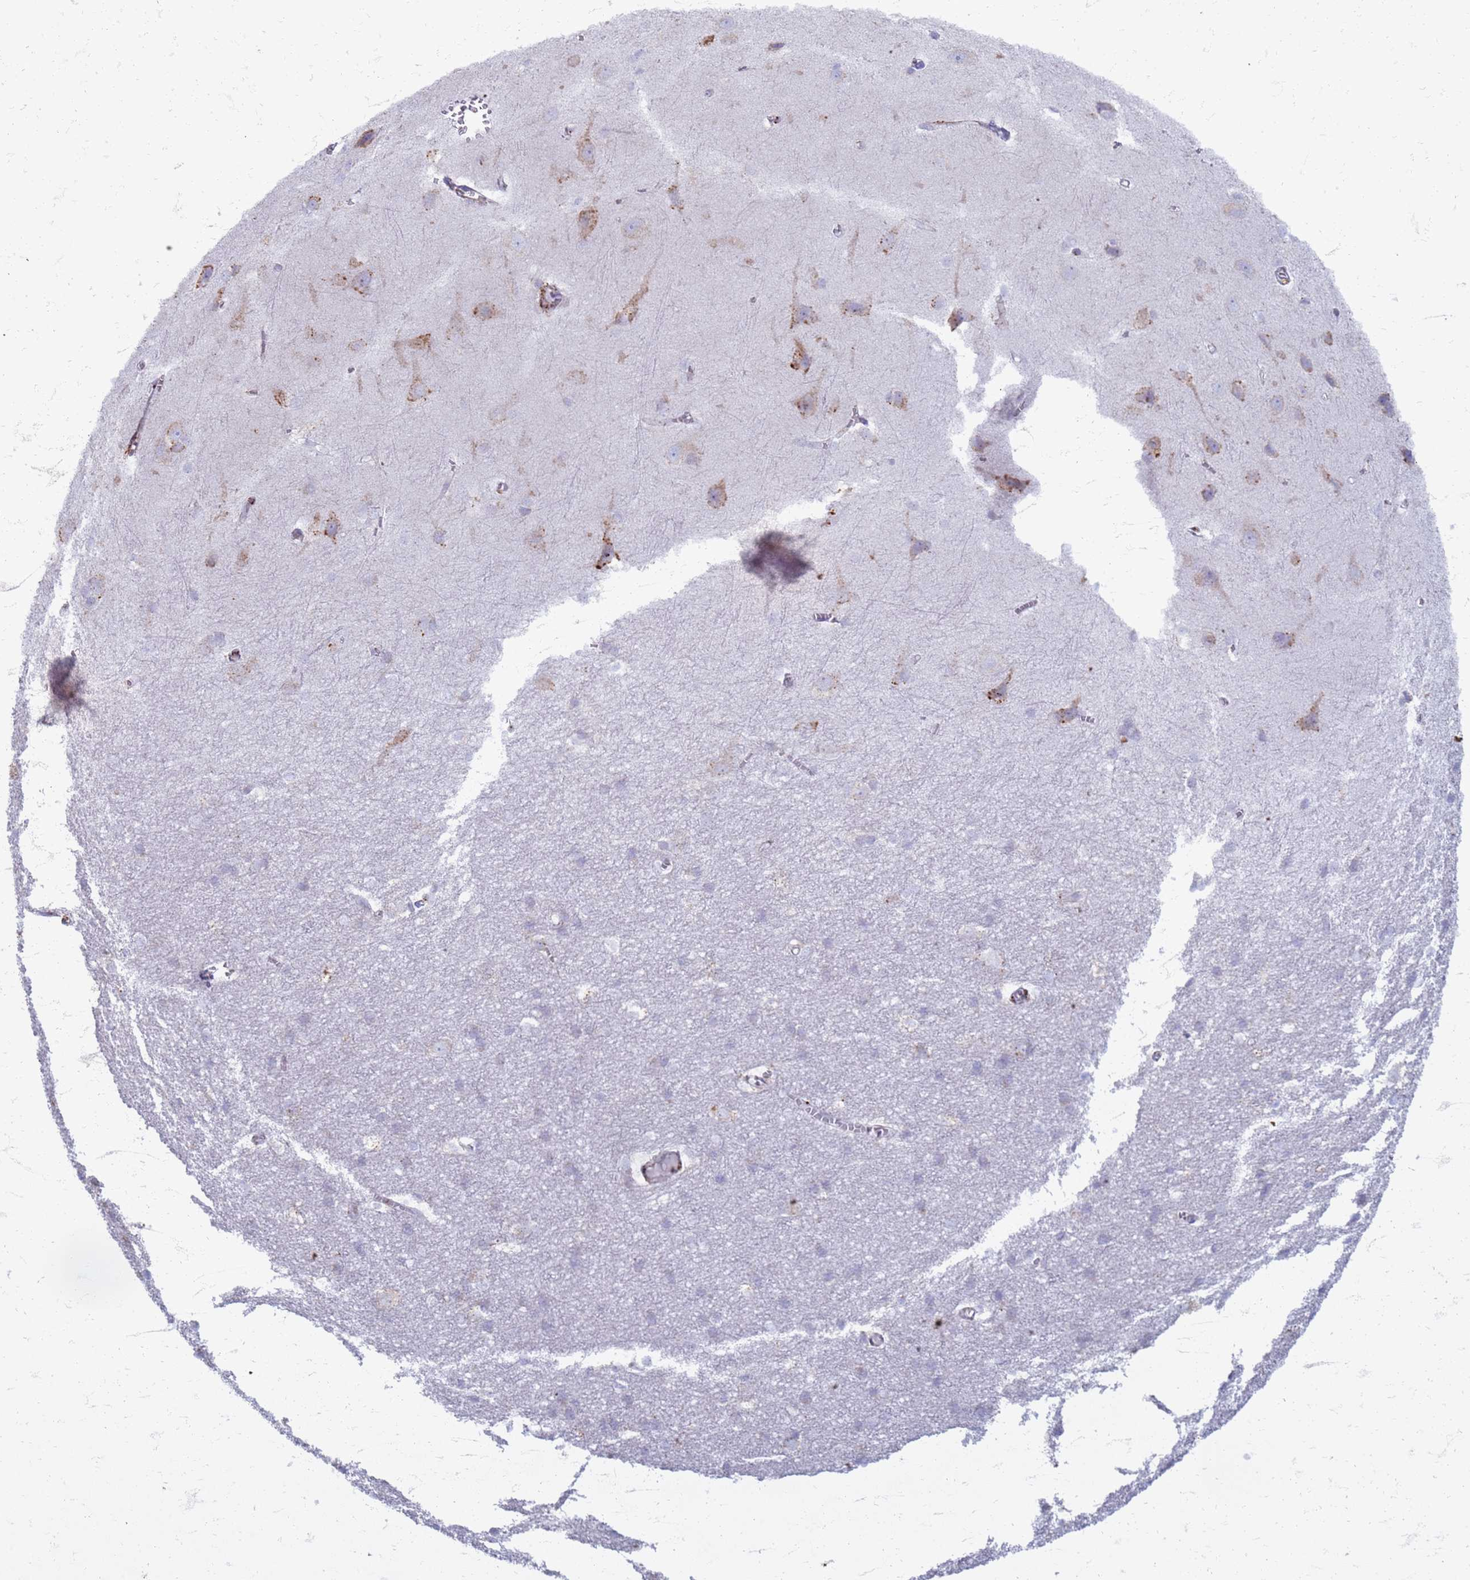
{"staining": {"intensity": "negative", "quantity": "none", "location": "none"}, "tissue": "cerebral cortex", "cell_type": "Endothelial cells", "image_type": "normal", "snomed": [{"axis": "morphology", "description": "Normal tissue, NOS"}, {"axis": "topography", "description": "Cerebral cortex"}], "caption": "DAB (3,3'-diaminobenzidine) immunohistochemical staining of benign cerebral cortex reveals no significant expression in endothelial cells.", "gene": "PDK3", "patient": {"sex": "male", "age": 37}}